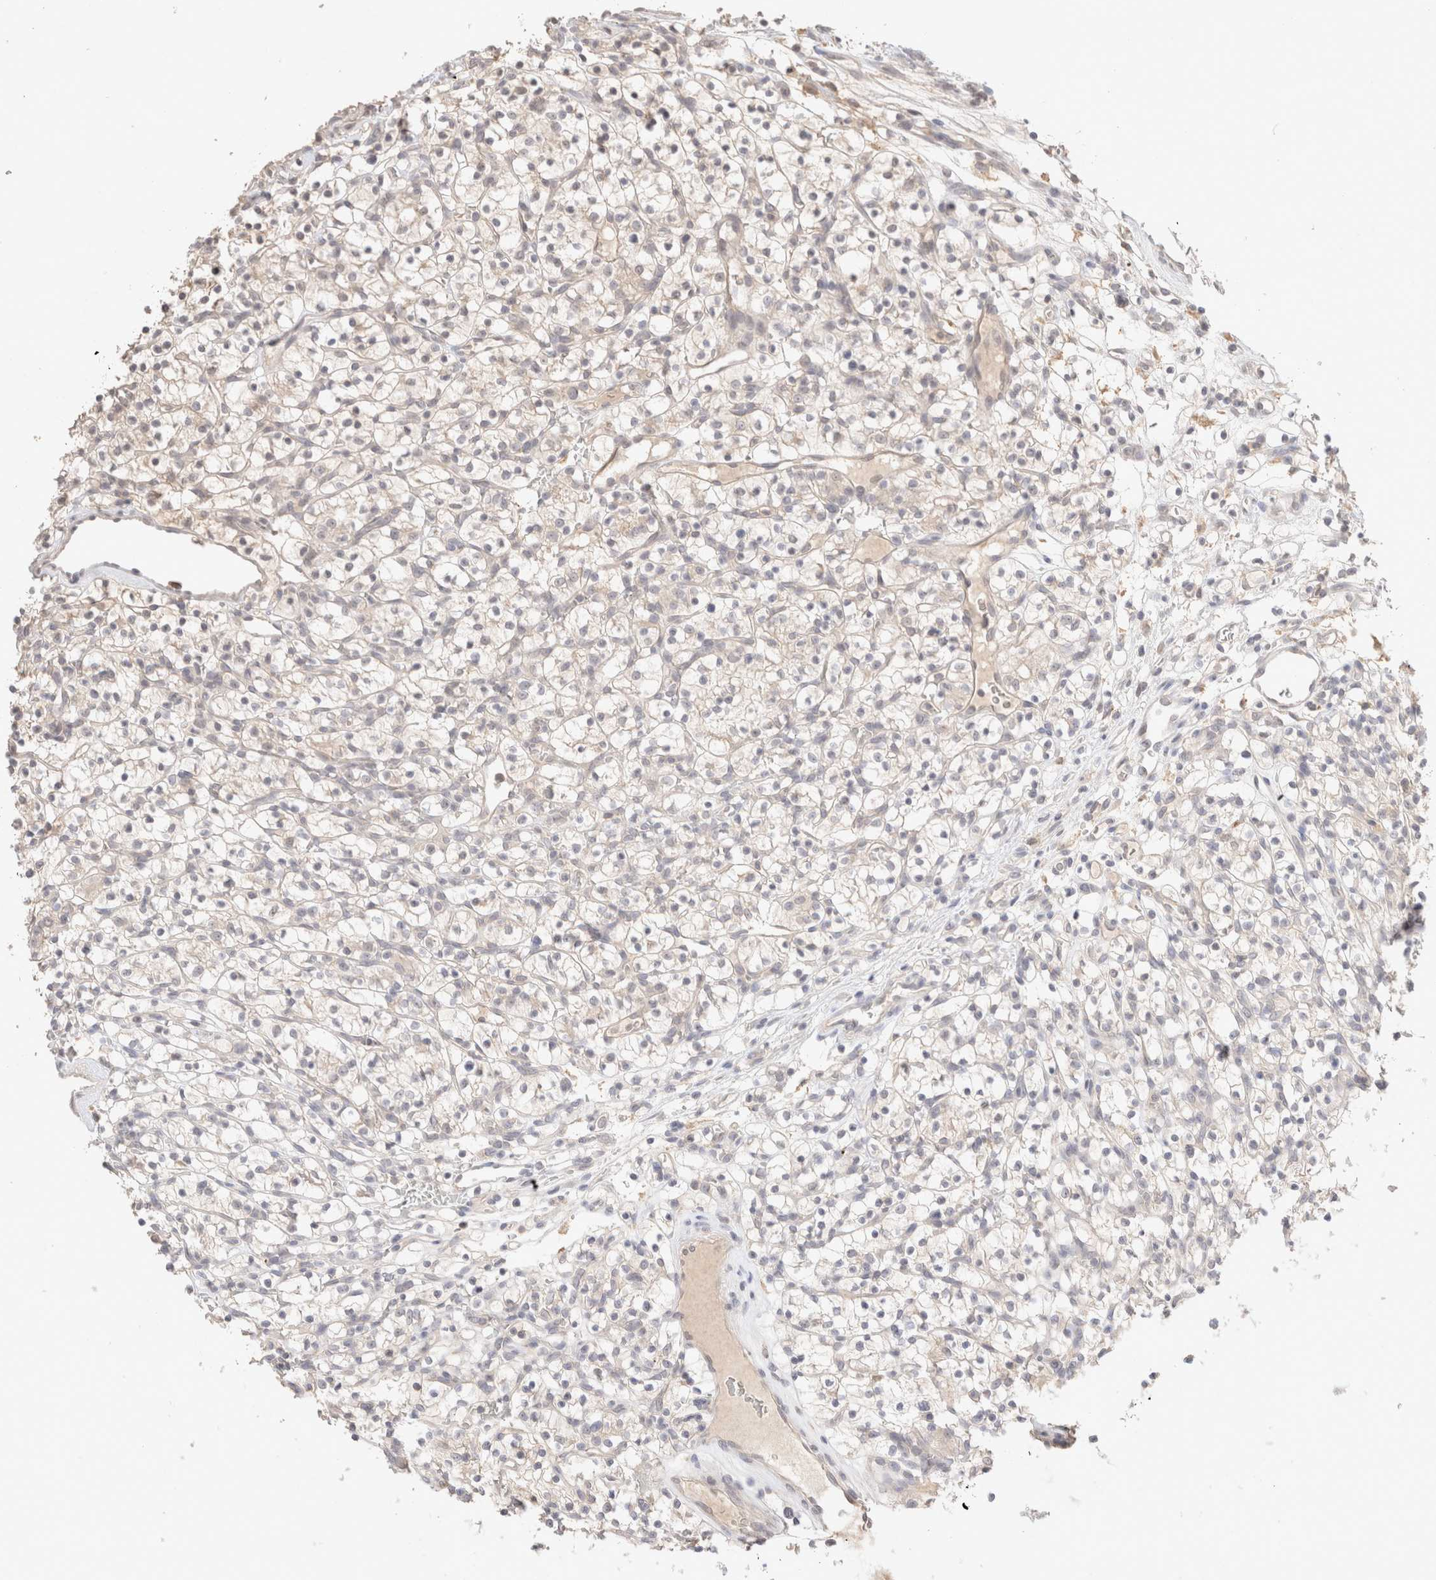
{"staining": {"intensity": "negative", "quantity": "none", "location": "none"}, "tissue": "renal cancer", "cell_type": "Tumor cells", "image_type": "cancer", "snomed": [{"axis": "morphology", "description": "Adenocarcinoma, NOS"}, {"axis": "topography", "description": "Kidney"}], "caption": "Tumor cells show no significant positivity in renal adenocarcinoma.", "gene": "TRIM41", "patient": {"sex": "female", "age": 57}}